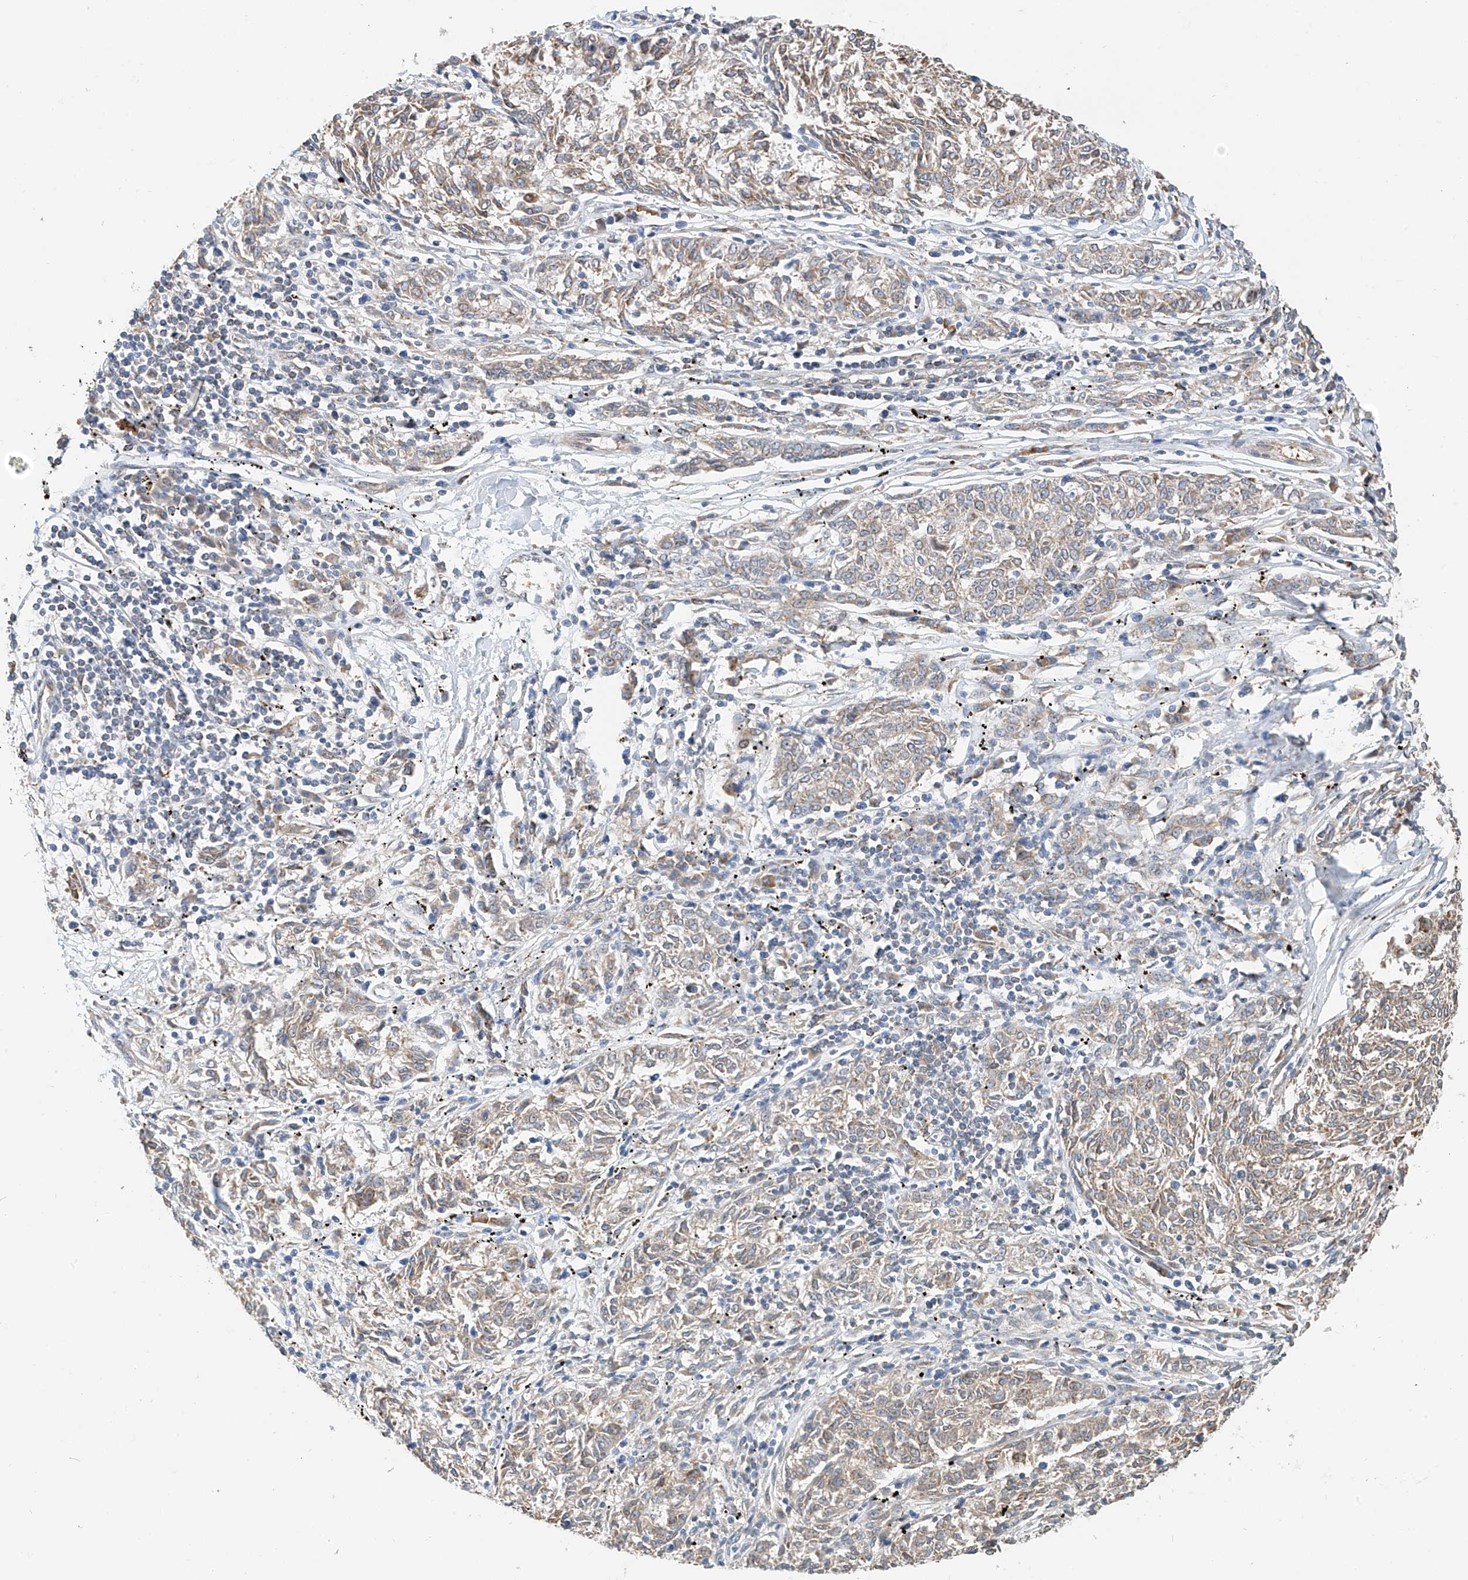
{"staining": {"intensity": "weak", "quantity": "25%-75%", "location": "cytoplasmic/membranous"}, "tissue": "melanoma", "cell_type": "Tumor cells", "image_type": "cancer", "snomed": [{"axis": "morphology", "description": "Malignant melanoma, NOS"}, {"axis": "topography", "description": "Skin"}], "caption": "Melanoma stained with a protein marker demonstrates weak staining in tumor cells.", "gene": "PPA2", "patient": {"sex": "female", "age": 72}}